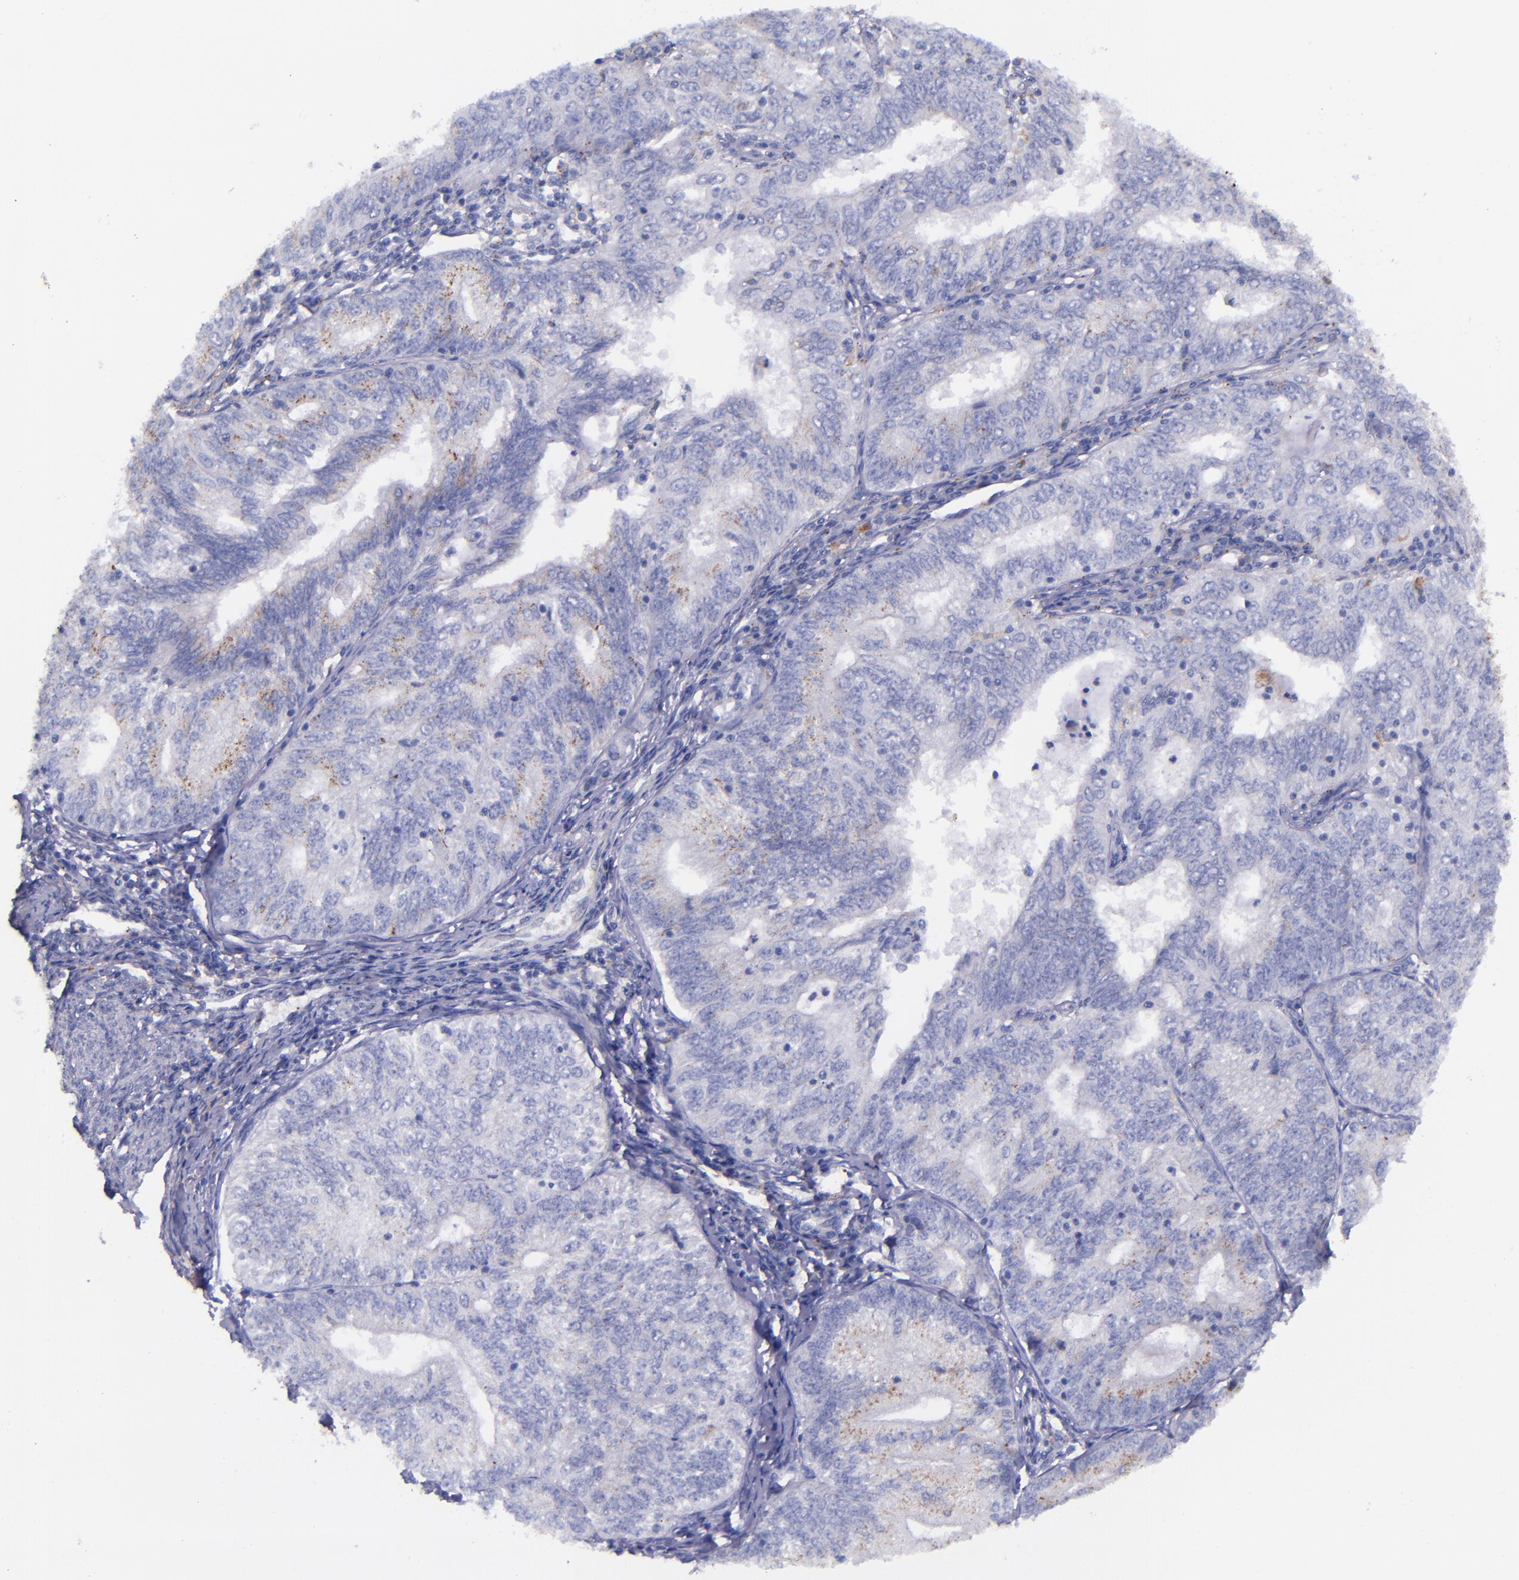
{"staining": {"intensity": "weak", "quantity": "25%-75%", "location": "cytoplasmic/membranous"}, "tissue": "endometrial cancer", "cell_type": "Tumor cells", "image_type": "cancer", "snomed": [{"axis": "morphology", "description": "Adenocarcinoma, NOS"}, {"axis": "topography", "description": "Endometrium"}], "caption": "IHC (DAB (3,3'-diaminobenzidine)) staining of human endometrial adenocarcinoma exhibits weak cytoplasmic/membranous protein positivity in about 25%-75% of tumor cells.", "gene": "IVL", "patient": {"sex": "female", "age": 69}}